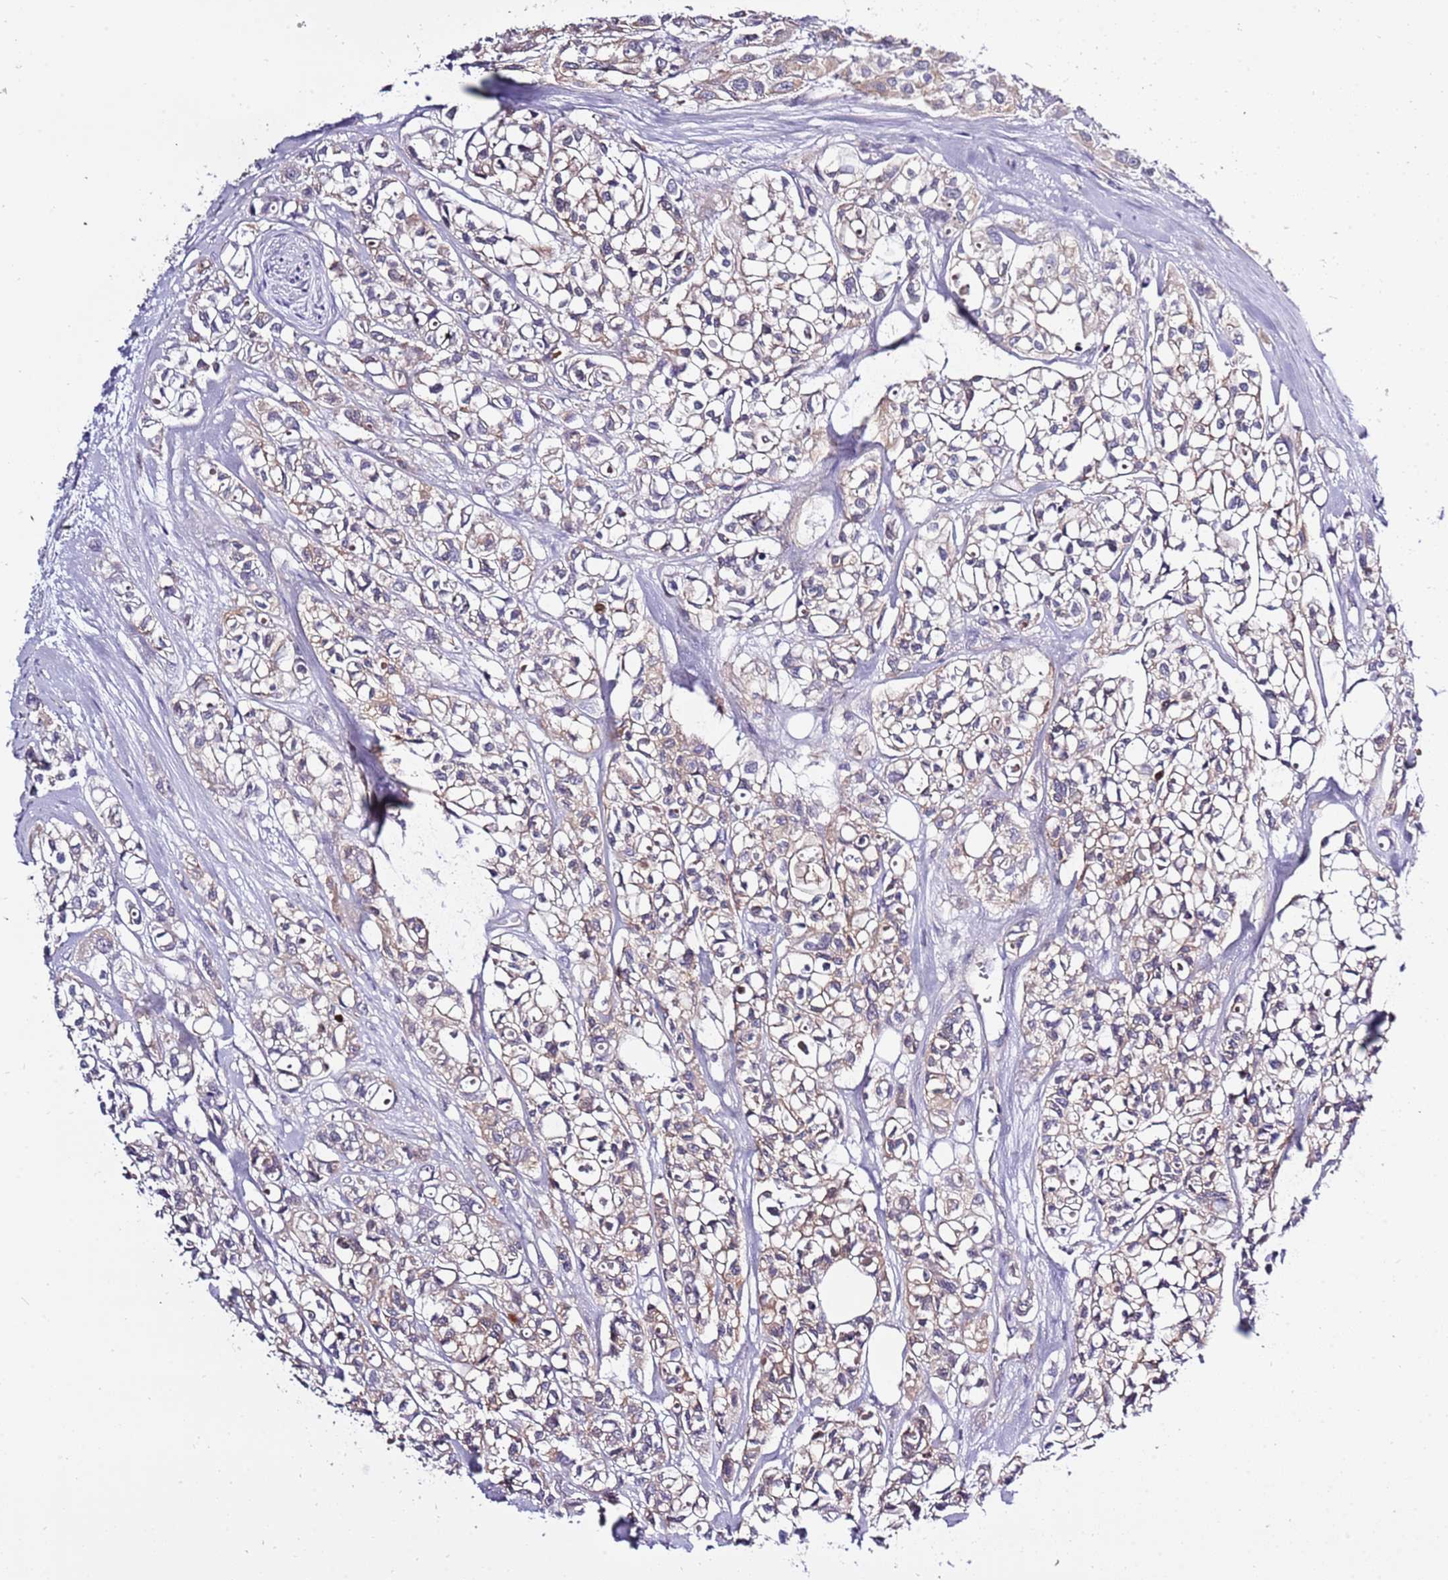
{"staining": {"intensity": "moderate", "quantity": "25%-75%", "location": "cytoplasmic/membranous"}, "tissue": "urothelial cancer", "cell_type": "Tumor cells", "image_type": "cancer", "snomed": [{"axis": "morphology", "description": "Urothelial carcinoma, High grade"}, {"axis": "topography", "description": "Urinary bladder"}], "caption": "IHC micrograph of human urothelial cancer stained for a protein (brown), which shows medium levels of moderate cytoplasmic/membranous positivity in about 25%-75% of tumor cells.", "gene": "STIP1", "patient": {"sex": "male", "age": 67}}